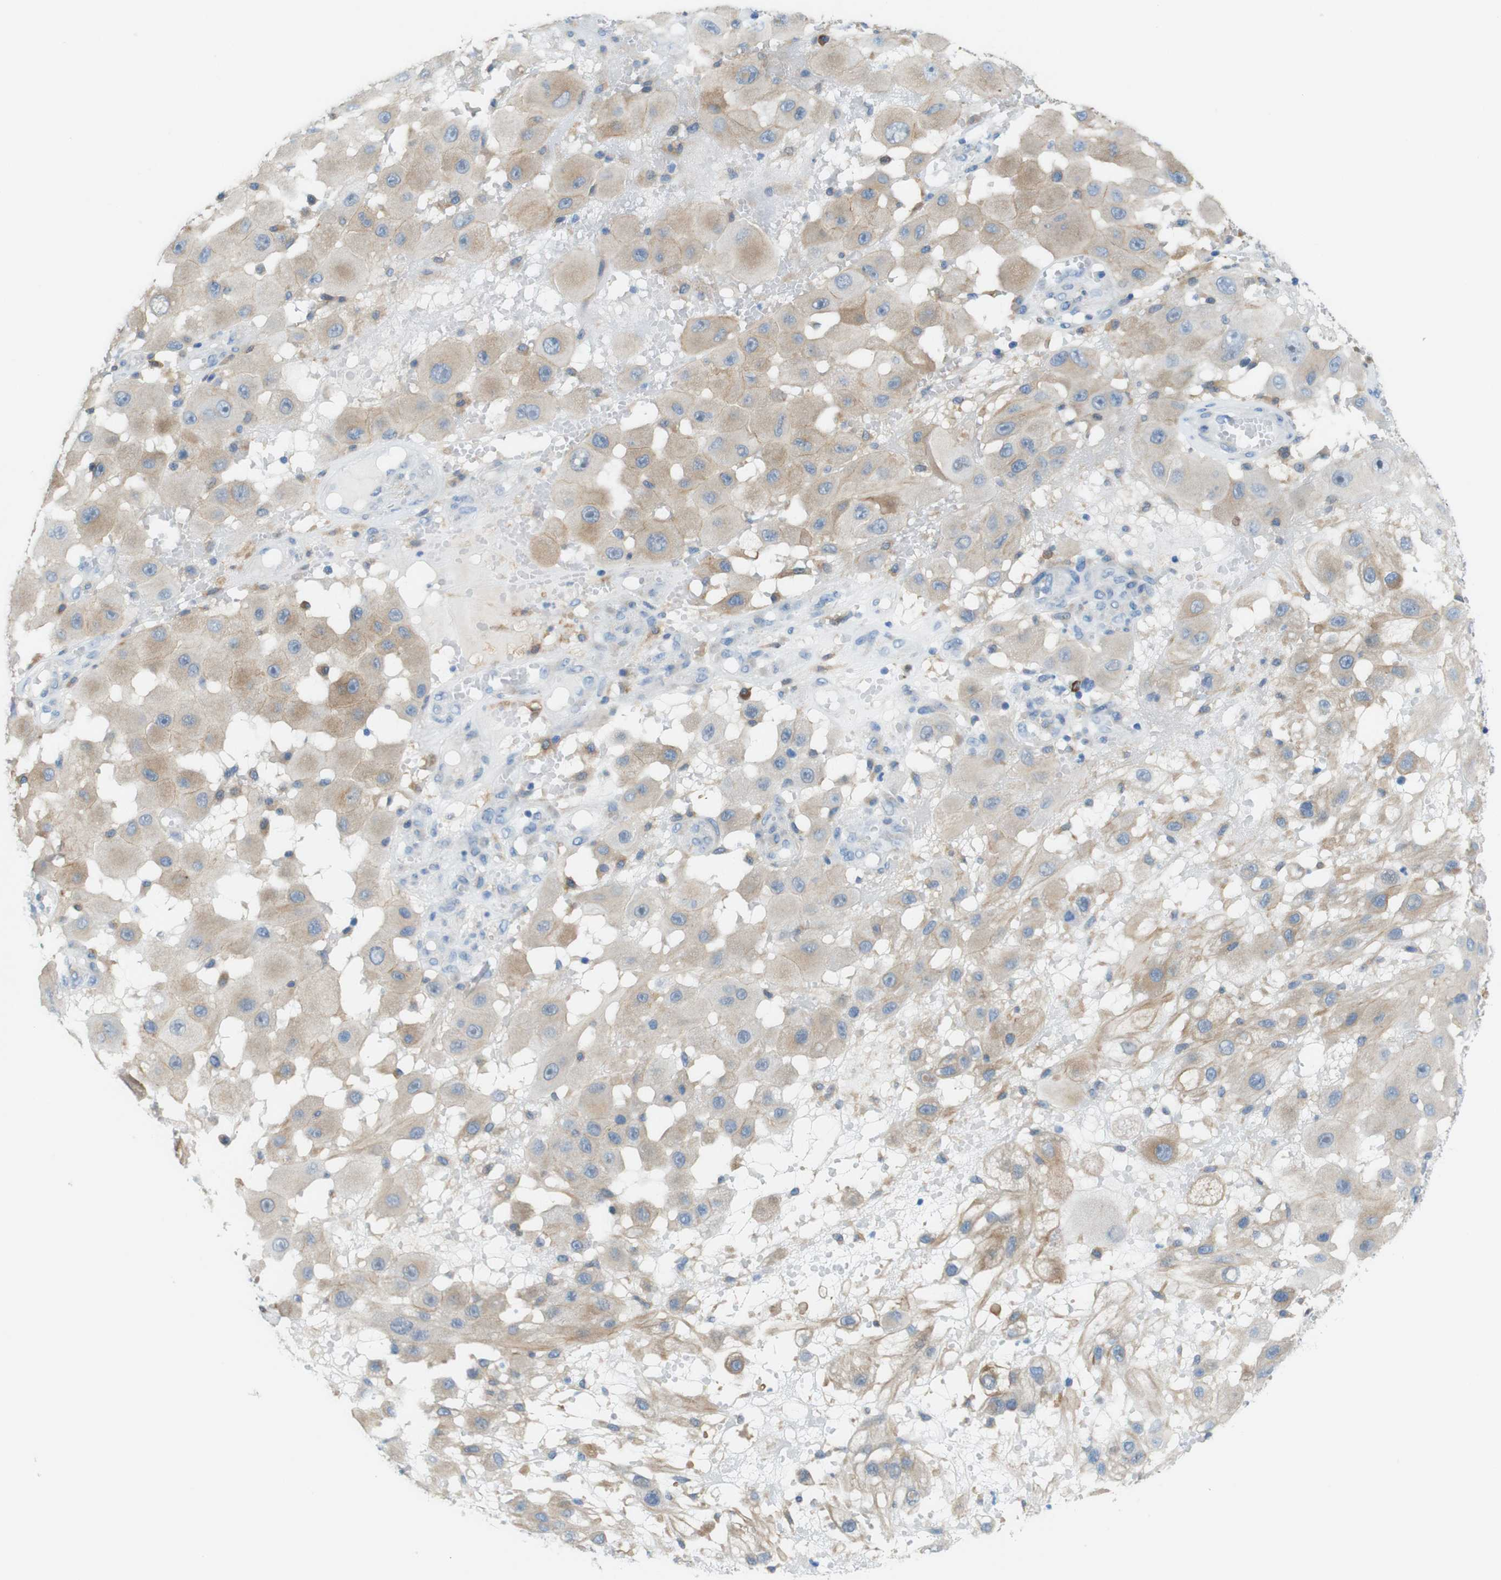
{"staining": {"intensity": "weak", "quantity": ">75%", "location": "cytoplasmic/membranous"}, "tissue": "melanoma", "cell_type": "Tumor cells", "image_type": "cancer", "snomed": [{"axis": "morphology", "description": "Malignant melanoma, NOS"}, {"axis": "topography", "description": "Skin"}], "caption": "Protein analysis of malignant melanoma tissue shows weak cytoplasmic/membranous expression in about >75% of tumor cells. (DAB (3,3'-diaminobenzidine) IHC, brown staining for protein, blue staining for nuclei).", "gene": "CLMN", "patient": {"sex": "female", "age": 81}}